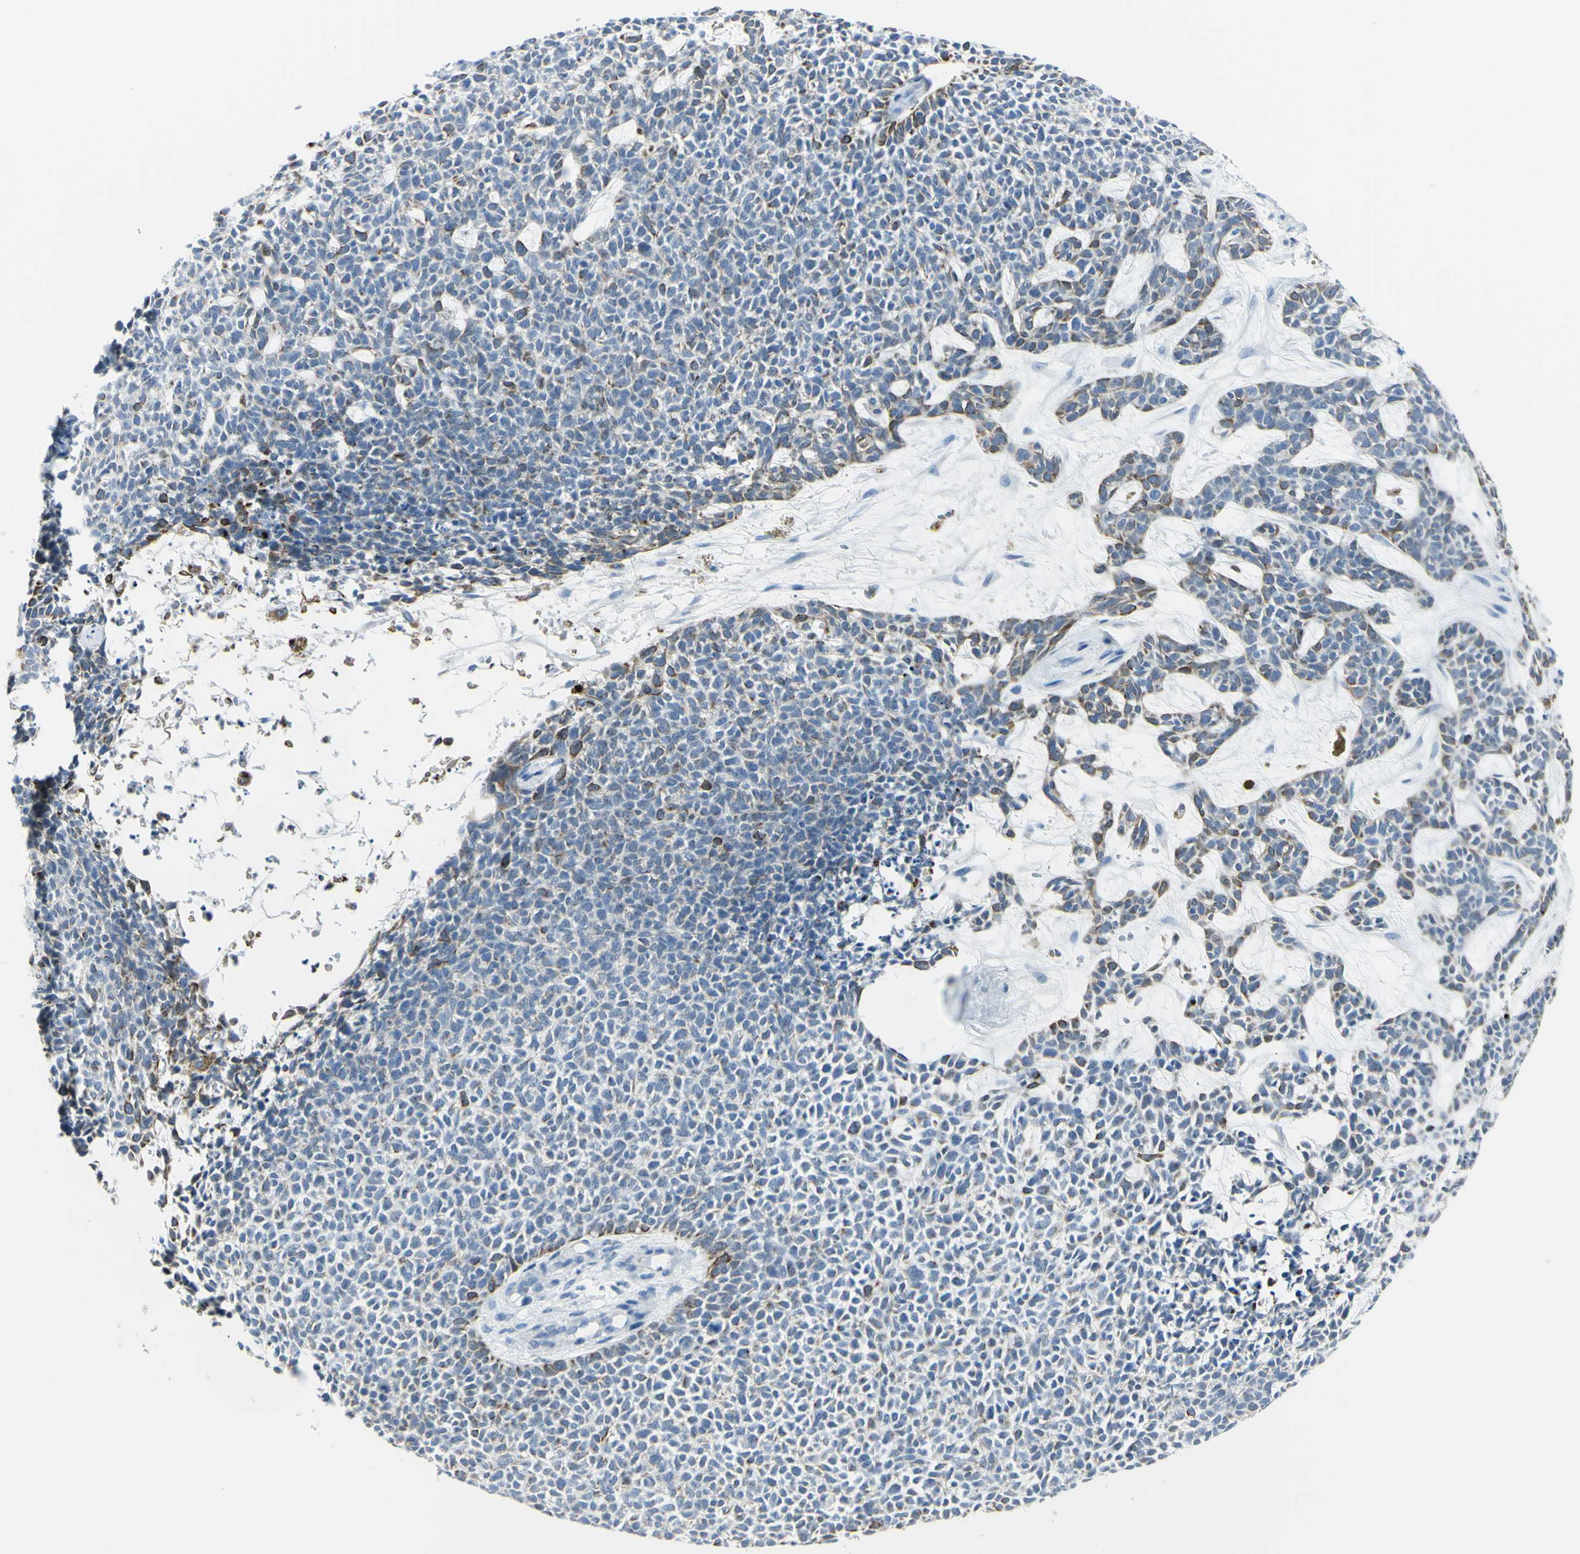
{"staining": {"intensity": "moderate", "quantity": "25%-75%", "location": "cytoplasmic/membranous"}, "tissue": "skin cancer", "cell_type": "Tumor cells", "image_type": "cancer", "snomed": [{"axis": "morphology", "description": "Basal cell carcinoma"}, {"axis": "topography", "description": "Skin"}], "caption": "Human skin basal cell carcinoma stained with a brown dye demonstrates moderate cytoplasmic/membranous positive expression in approximately 25%-75% of tumor cells.", "gene": "ZNF557", "patient": {"sex": "female", "age": 84}}